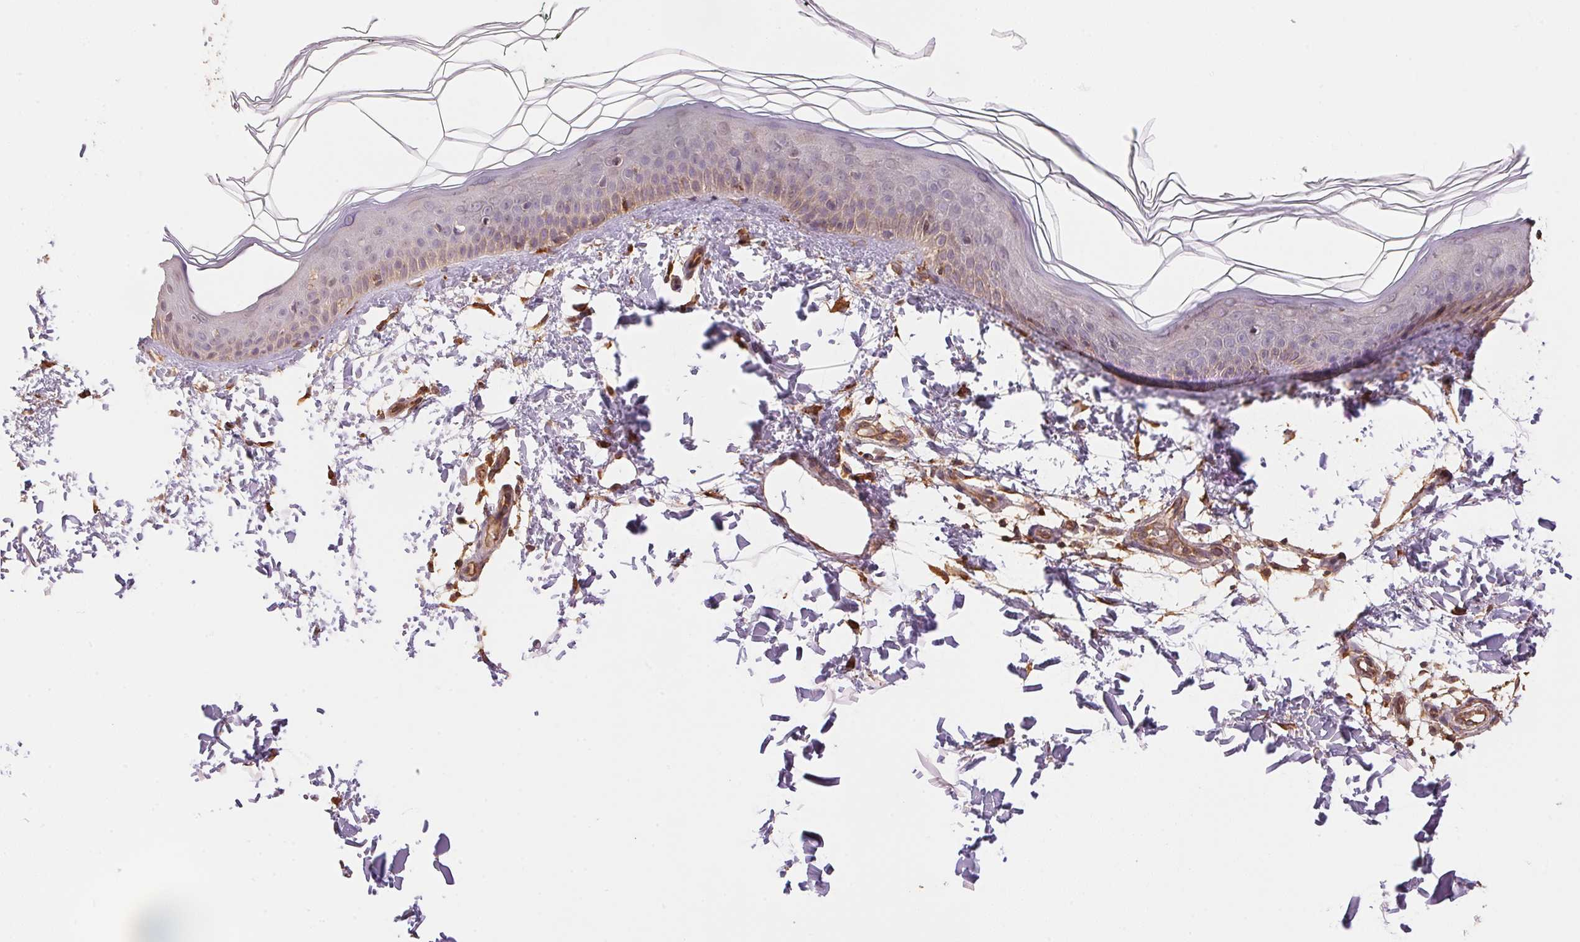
{"staining": {"intensity": "moderate", "quantity": ">75%", "location": "cytoplasmic/membranous"}, "tissue": "skin", "cell_type": "Fibroblasts", "image_type": "normal", "snomed": [{"axis": "morphology", "description": "Normal tissue, NOS"}, {"axis": "topography", "description": "Skin"}], "caption": "Skin stained with a brown dye demonstrates moderate cytoplasmic/membranous positive positivity in approximately >75% of fibroblasts.", "gene": "C6orf163", "patient": {"sex": "female", "age": 62}}